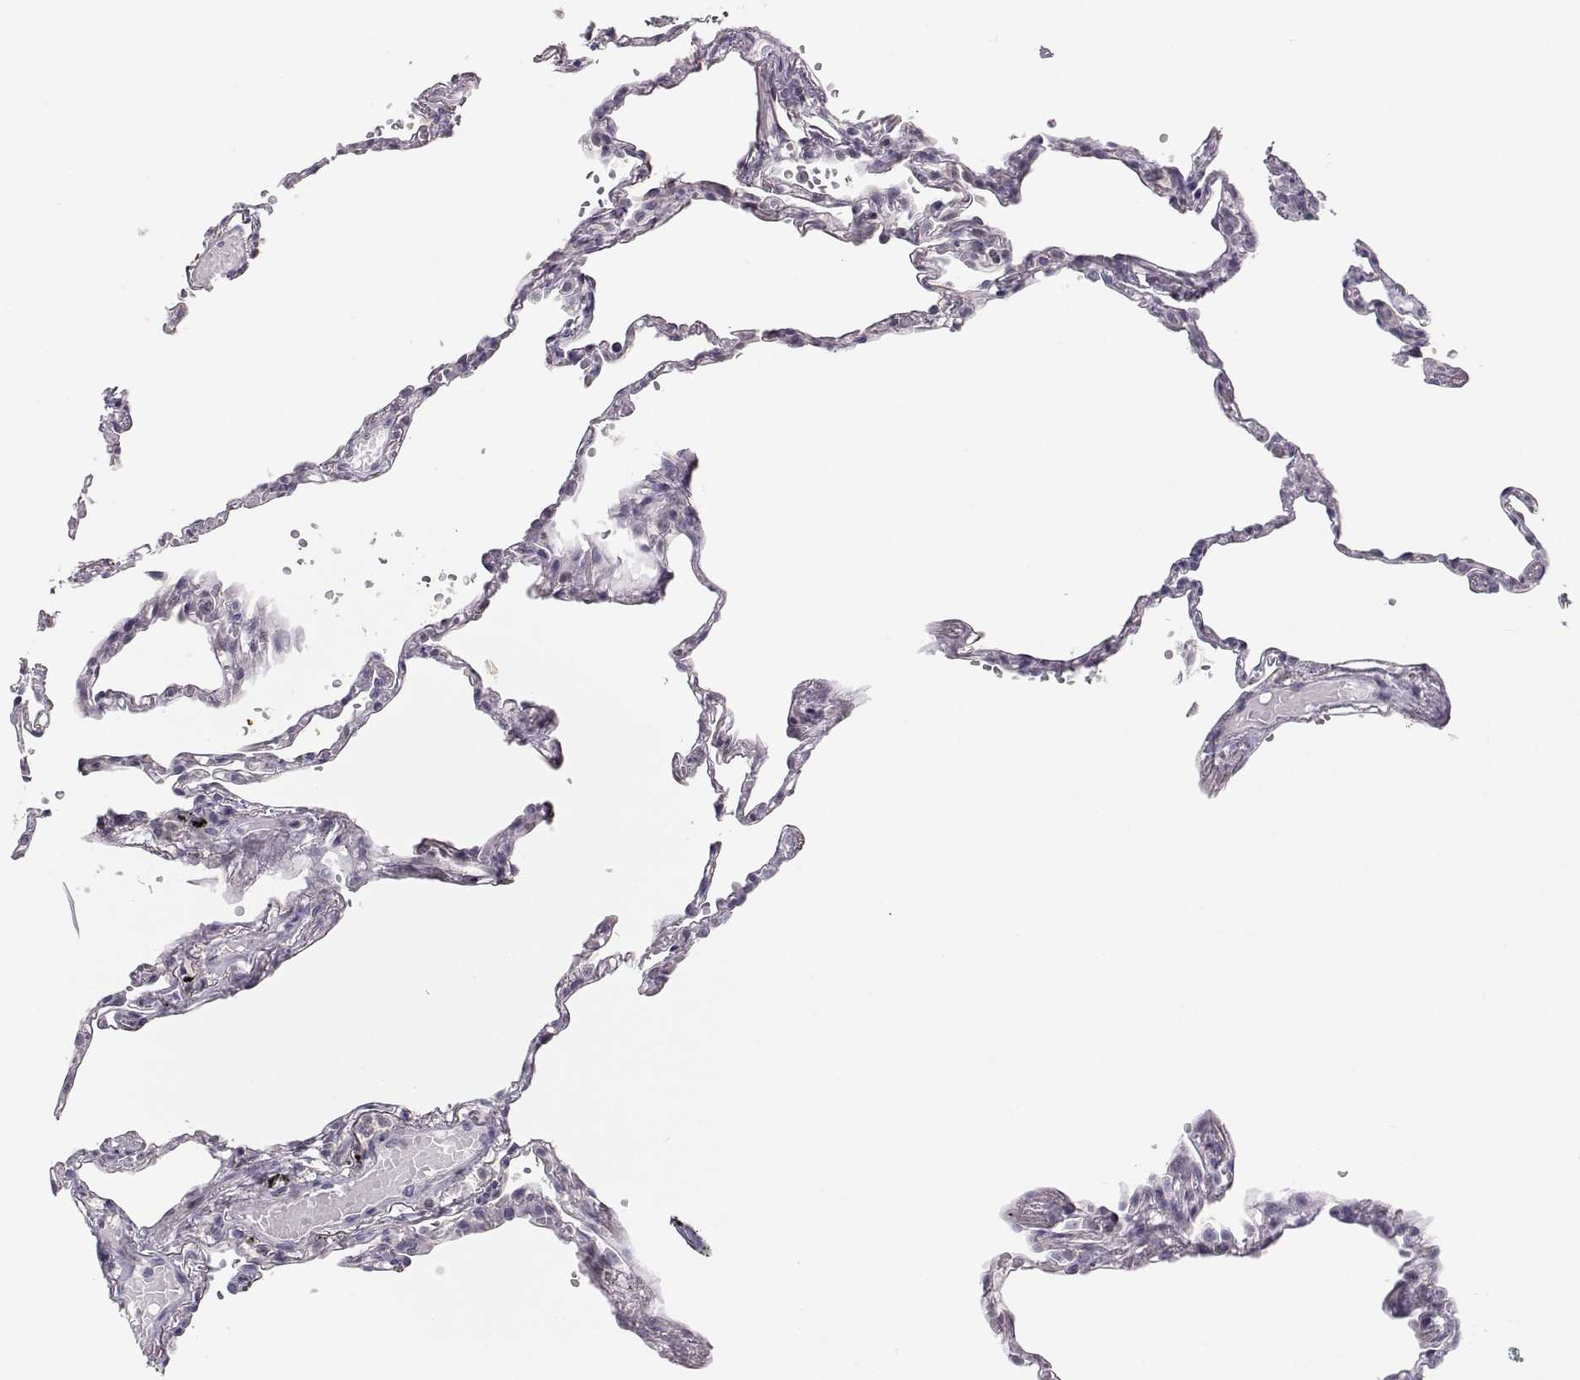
{"staining": {"intensity": "negative", "quantity": "none", "location": "none"}, "tissue": "lung", "cell_type": "Alveolar cells", "image_type": "normal", "snomed": [{"axis": "morphology", "description": "Normal tissue, NOS"}, {"axis": "topography", "description": "Lung"}], "caption": "Normal lung was stained to show a protein in brown. There is no significant staining in alveolar cells. The staining is performed using DAB (3,3'-diaminobenzidine) brown chromogen with nuclei counter-stained in using hematoxylin.", "gene": "TEPP", "patient": {"sex": "male", "age": 78}}